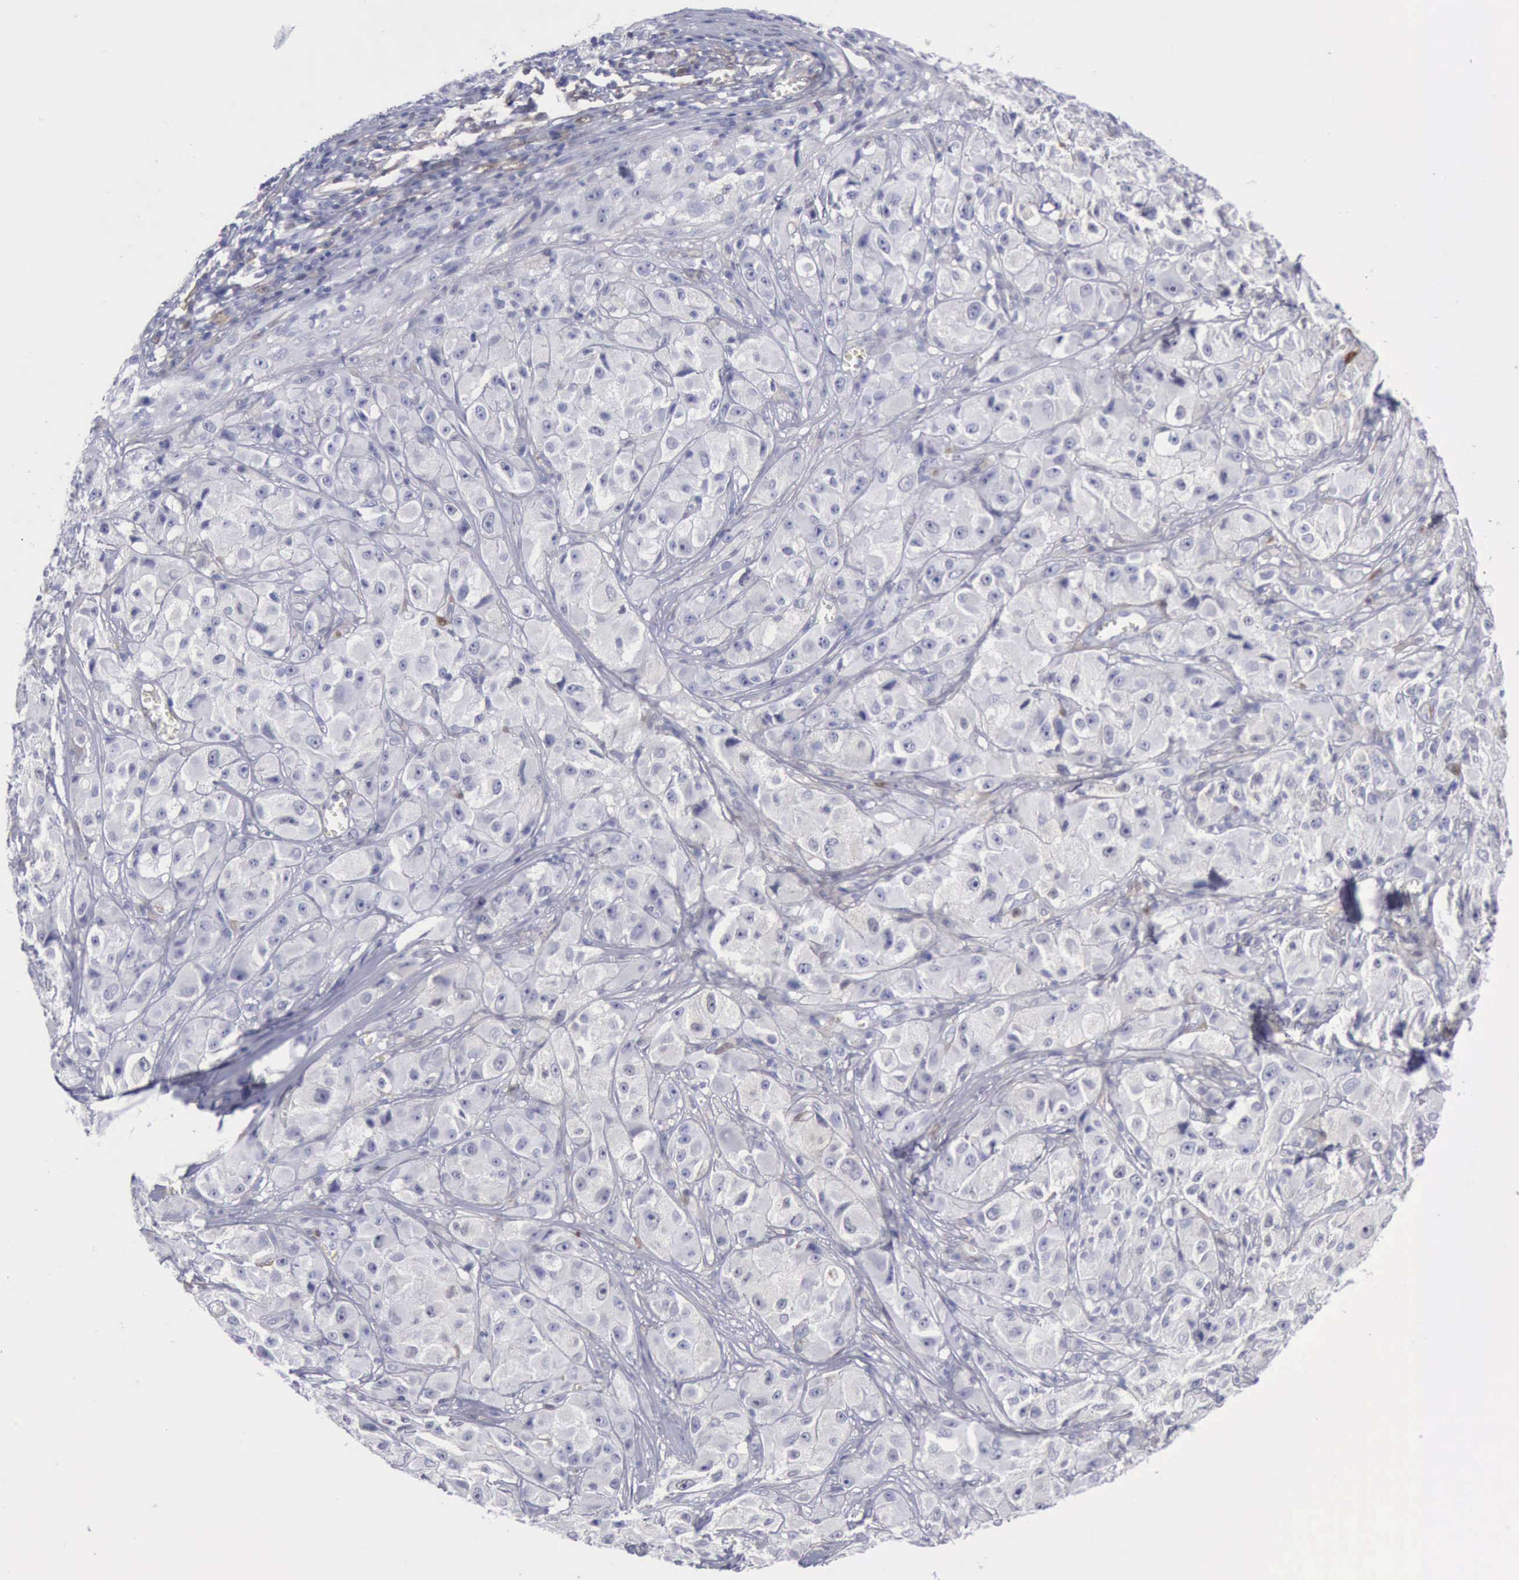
{"staining": {"intensity": "negative", "quantity": "none", "location": "none"}, "tissue": "melanoma", "cell_type": "Tumor cells", "image_type": "cancer", "snomed": [{"axis": "morphology", "description": "Malignant melanoma, NOS"}, {"axis": "topography", "description": "Skin"}], "caption": "DAB (3,3'-diaminobenzidine) immunohistochemical staining of malignant melanoma demonstrates no significant staining in tumor cells. (DAB (3,3'-diaminobenzidine) IHC with hematoxylin counter stain).", "gene": "FHL1", "patient": {"sex": "male", "age": 56}}